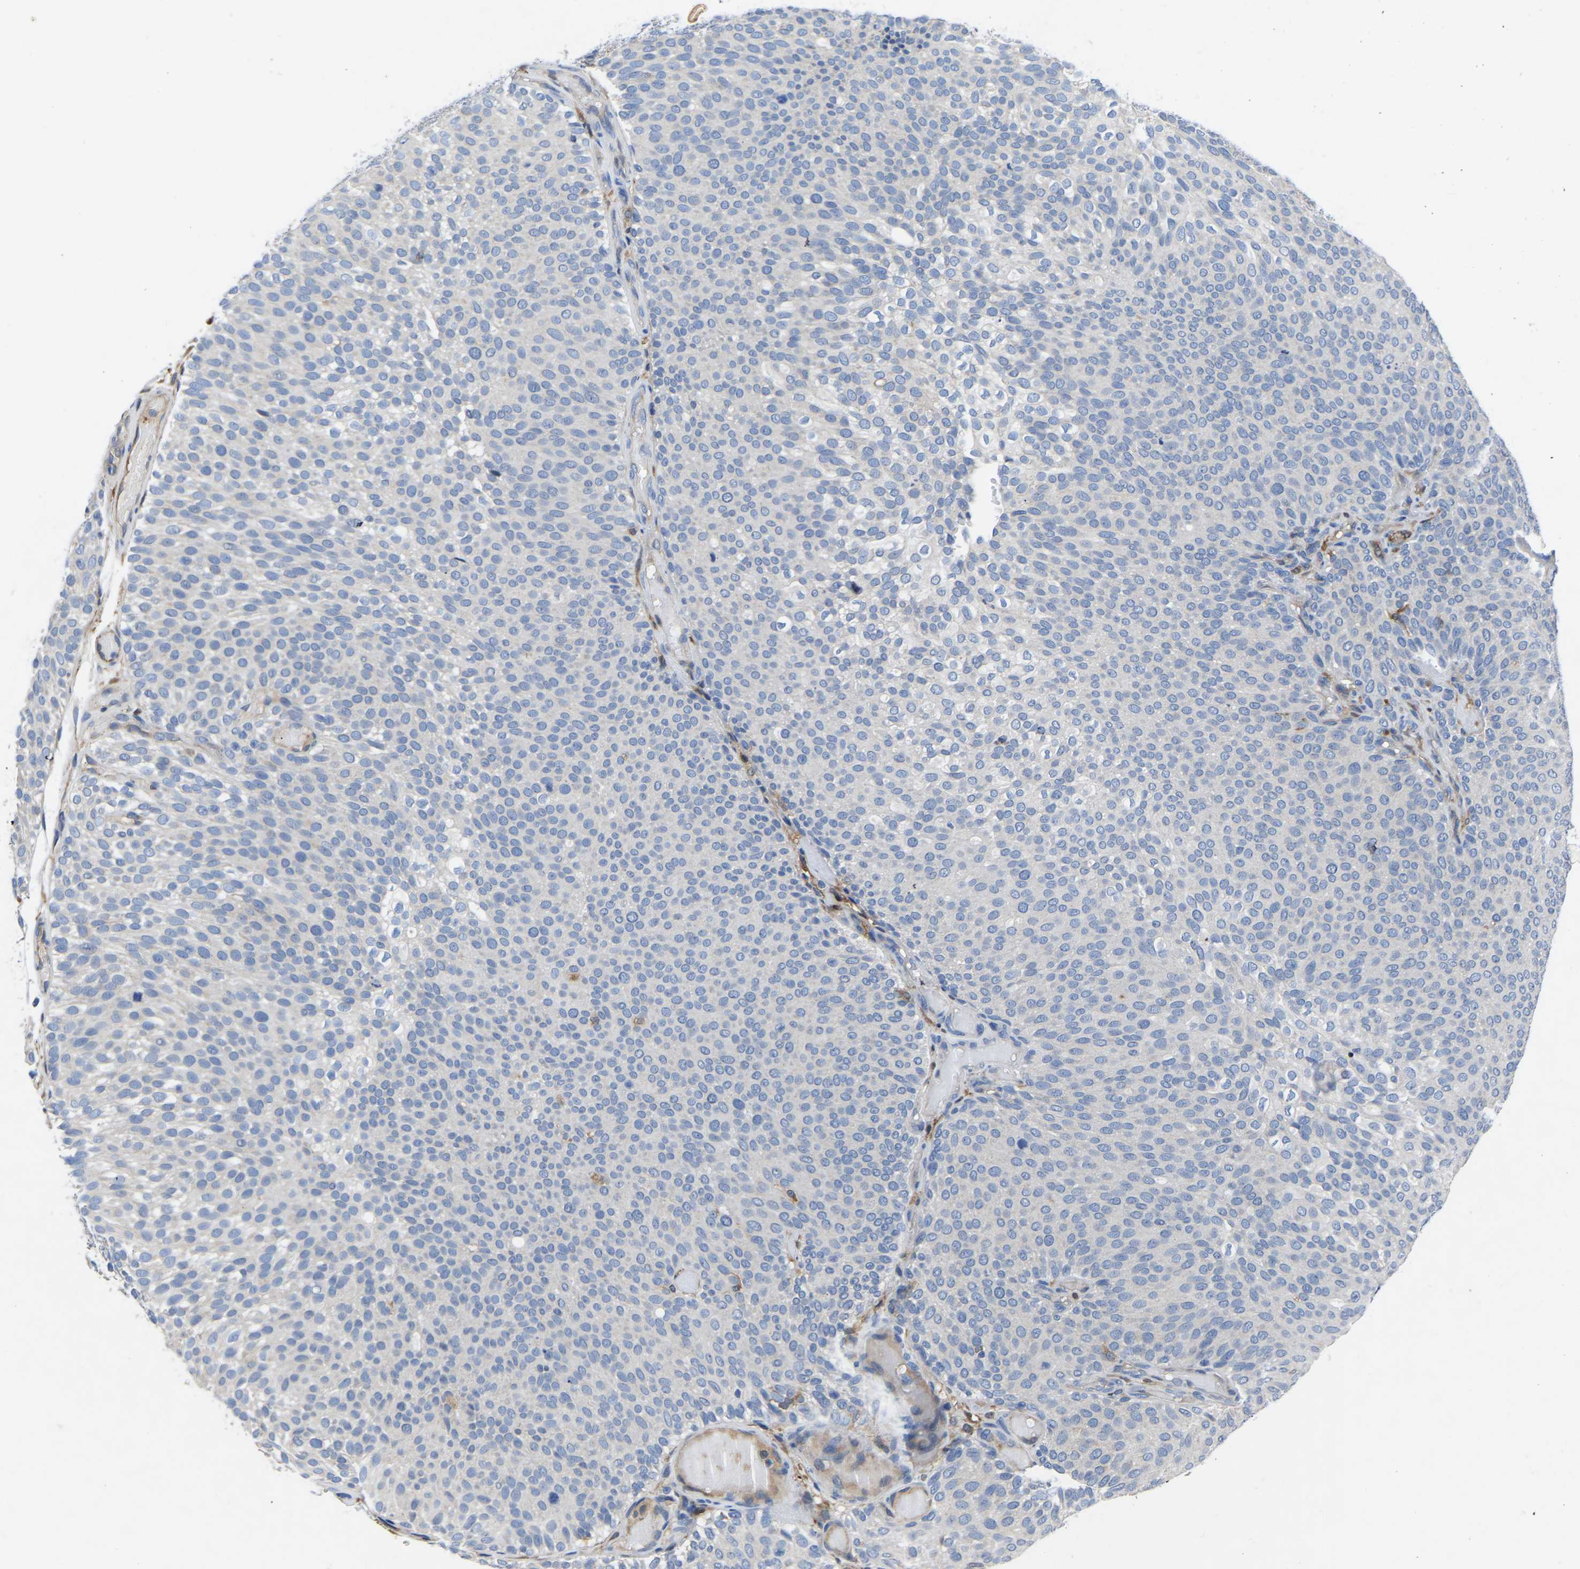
{"staining": {"intensity": "negative", "quantity": "none", "location": "none"}, "tissue": "urothelial cancer", "cell_type": "Tumor cells", "image_type": "cancer", "snomed": [{"axis": "morphology", "description": "Urothelial carcinoma, Low grade"}, {"axis": "topography", "description": "Urinary bladder"}], "caption": "High power microscopy photomicrograph of an IHC image of urothelial carcinoma (low-grade), revealing no significant expression in tumor cells.", "gene": "ATG2B", "patient": {"sex": "male", "age": 78}}